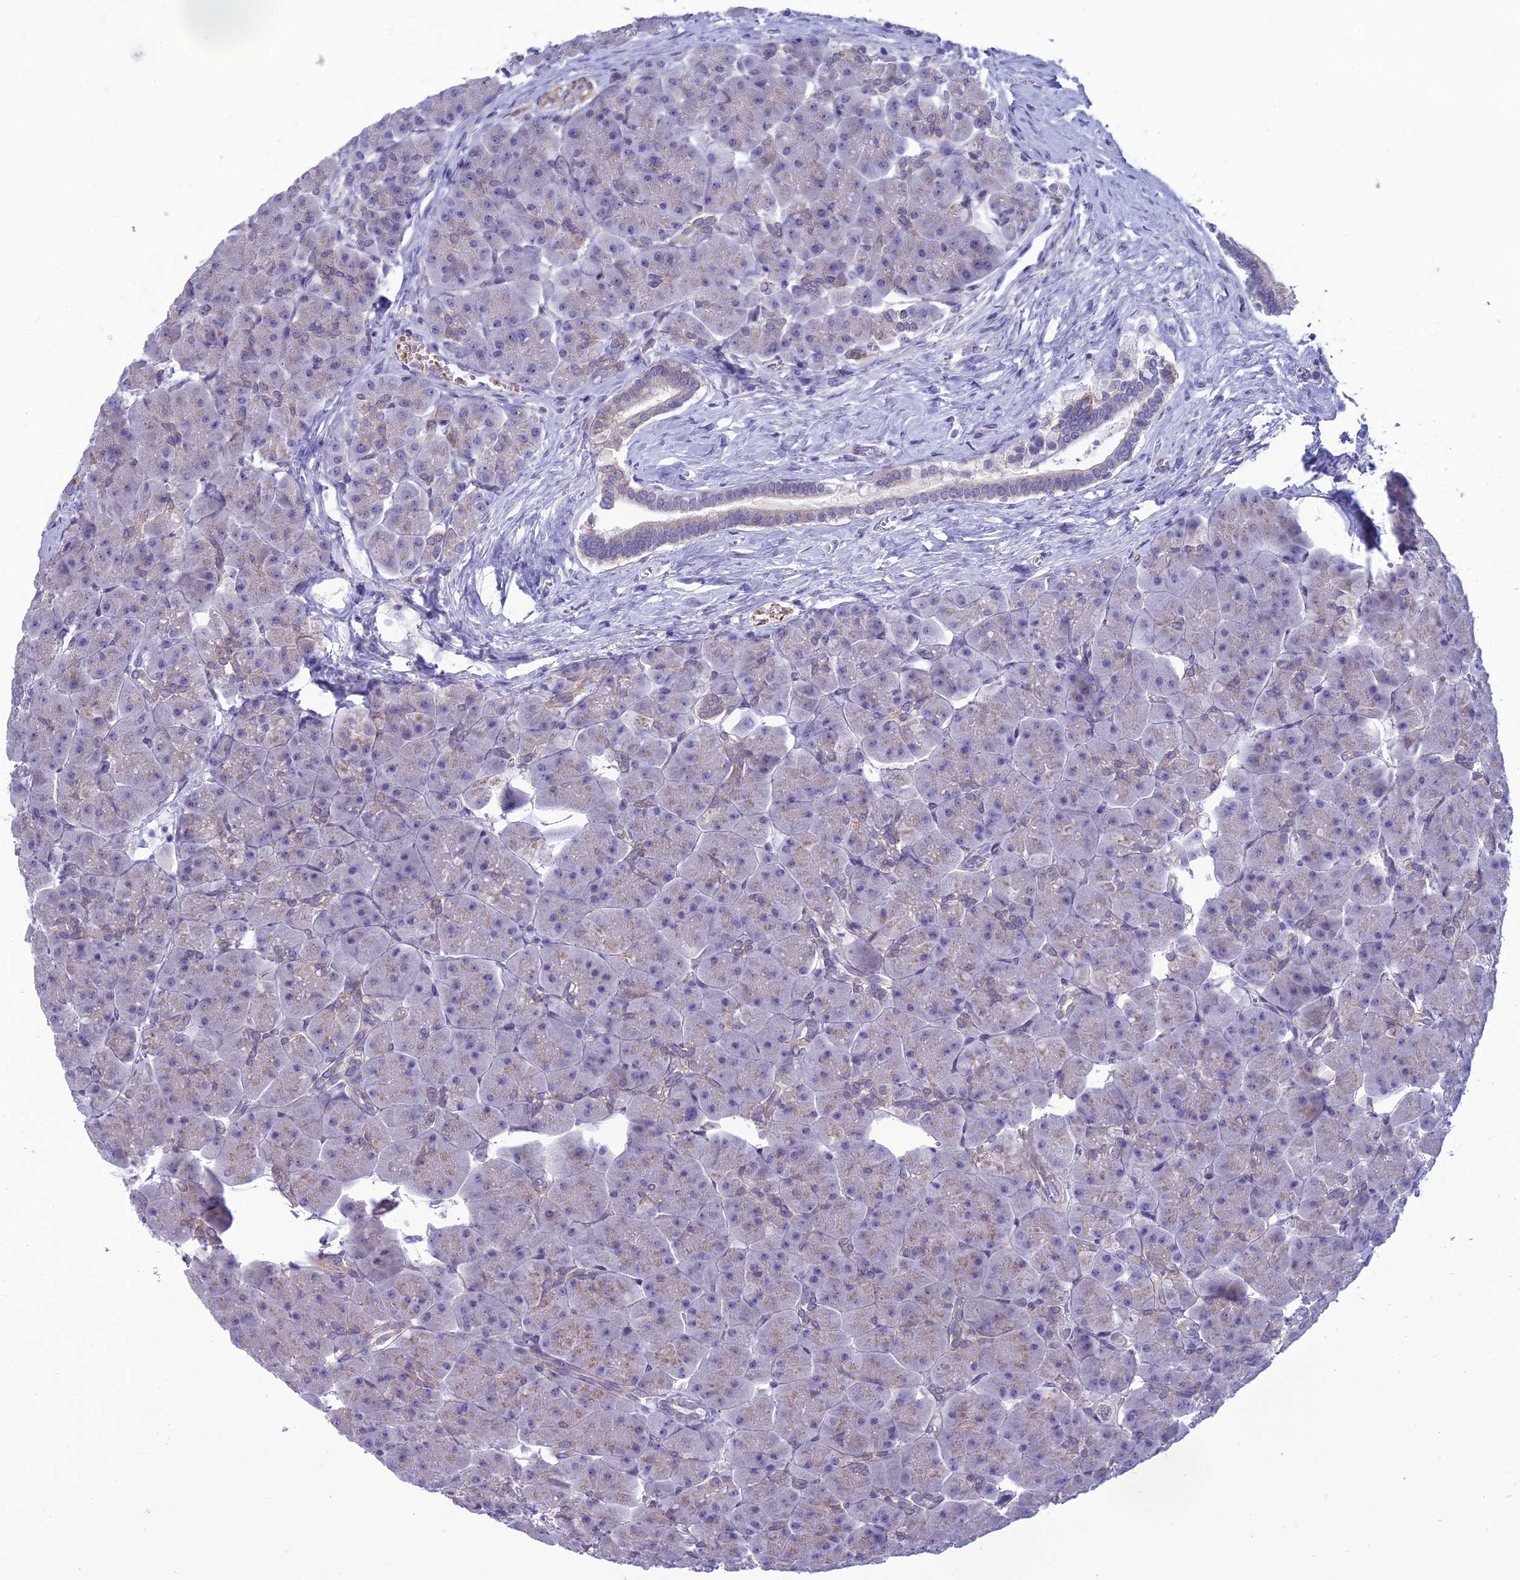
{"staining": {"intensity": "weak", "quantity": "<25%", "location": "cytoplasmic/membranous"}, "tissue": "pancreas", "cell_type": "Exocrine glandular cells", "image_type": "normal", "snomed": [{"axis": "morphology", "description": "Normal tissue, NOS"}, {"axis": "topography", "description": "Pancreas"}], "caption": "IHC micrograph of benign human pancreas stained for a protein (brown), which exhibits no staining in exocrine glandular cells. The staining is performed using DAB (3,3'-diaminobenzidine) brown chromogen with nuclei counter-stained in using hematoxylin.", "gene": "ANKS4B", "patient": {"sex": "male", "age": 66}}